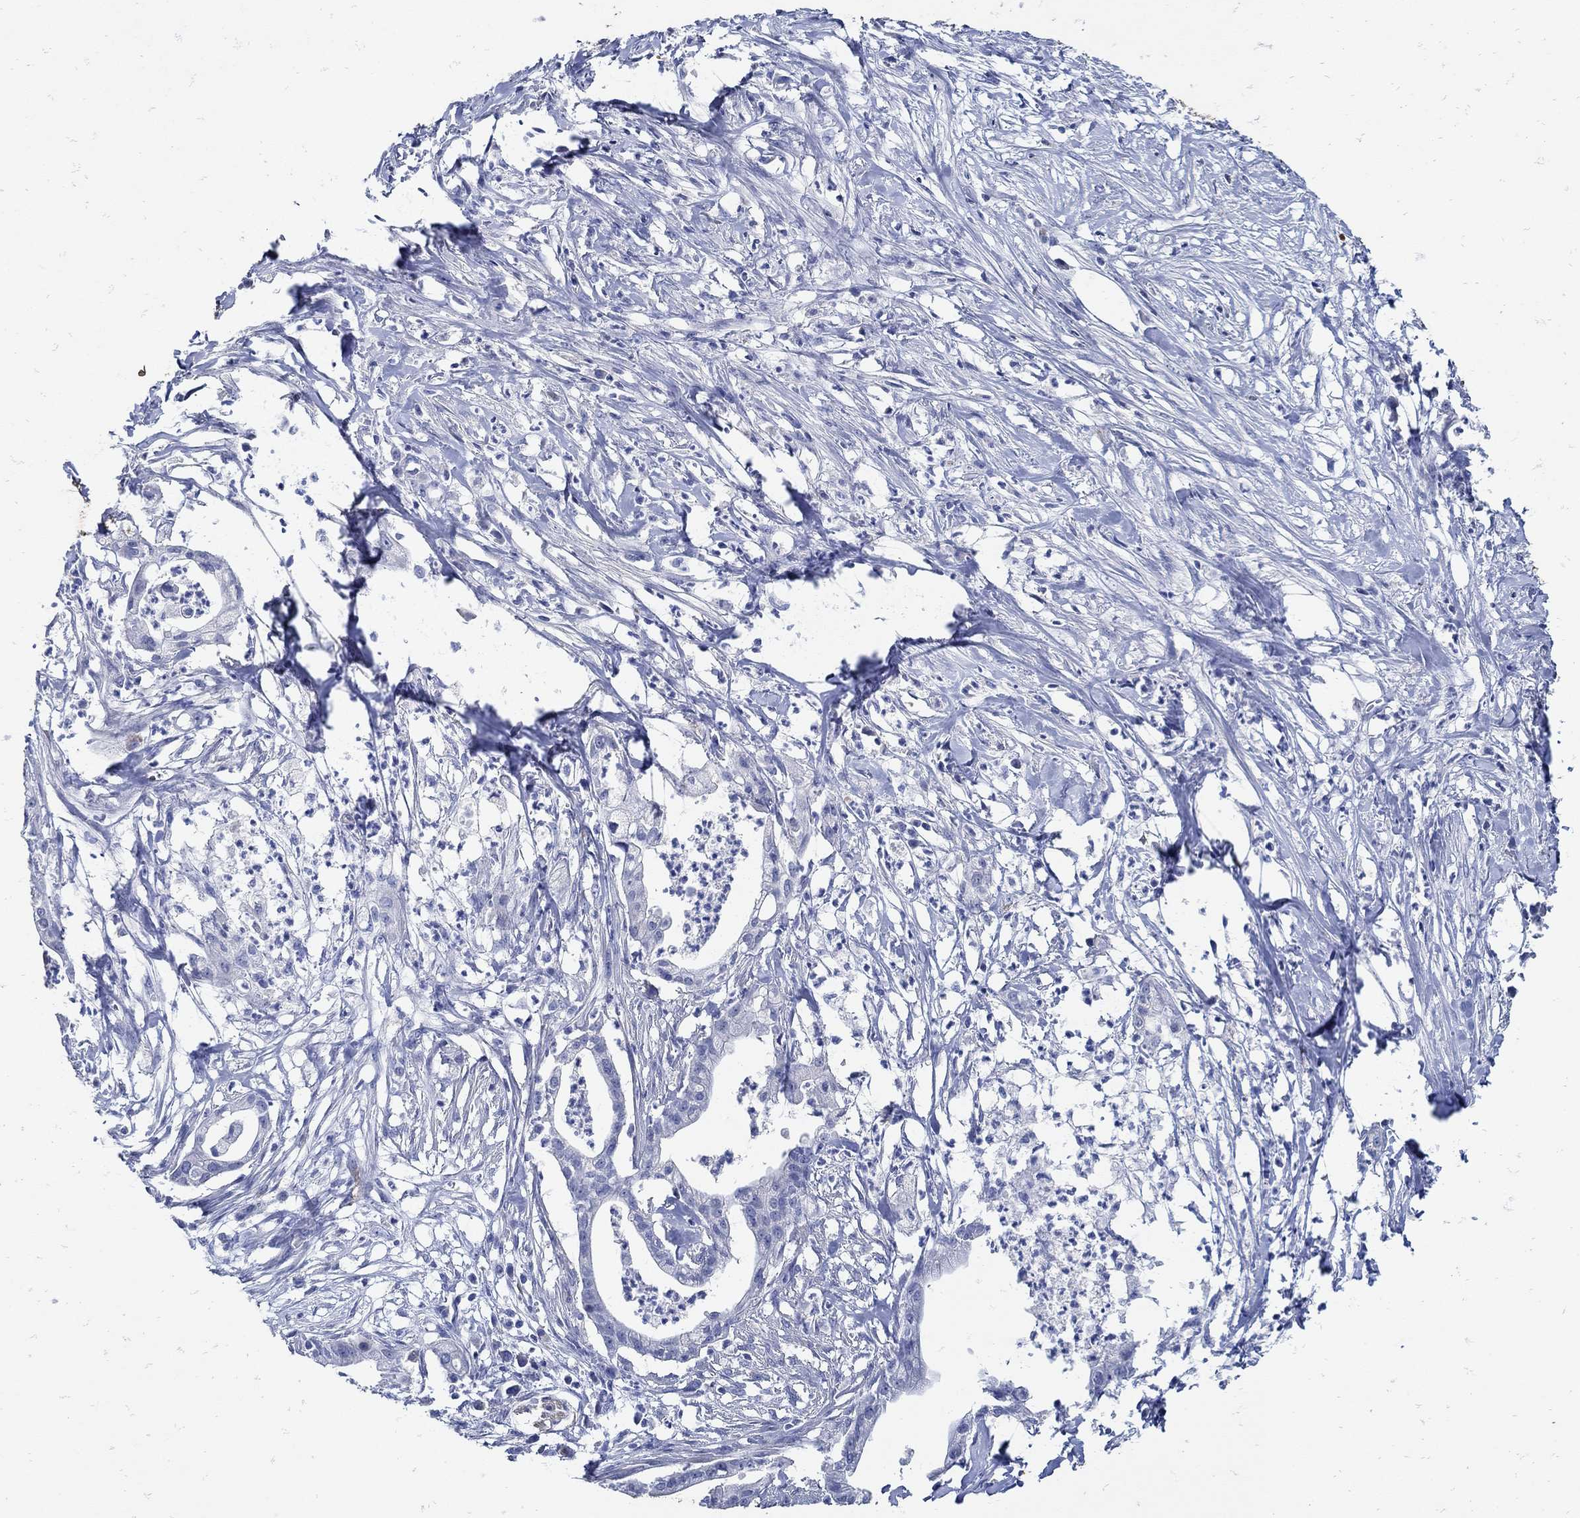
{"staining": {"intensity": "negative", "quantity": "none", "location": "none"}, "tissue": "pancreatic cancer", "cell_type": "Tumor cells", "image_type": "cancer", "snomed": [{"axis": "morphology", "description": "Normal tissue, NOS"}, {"axis": "morphology", "description": "Adenocarcinoma, NOS"}, {"axis": "topography", "description": "Pancreas"}], "caption": "The immunohistochemistry histopathology image has no significant positivity in tumor cells of pancreatic cancer tissue. (DAB immunohistochemistry with hematoxylin counter stain).", "gene": "NOS1", "patient": {"sex": "female", "age": 58}}